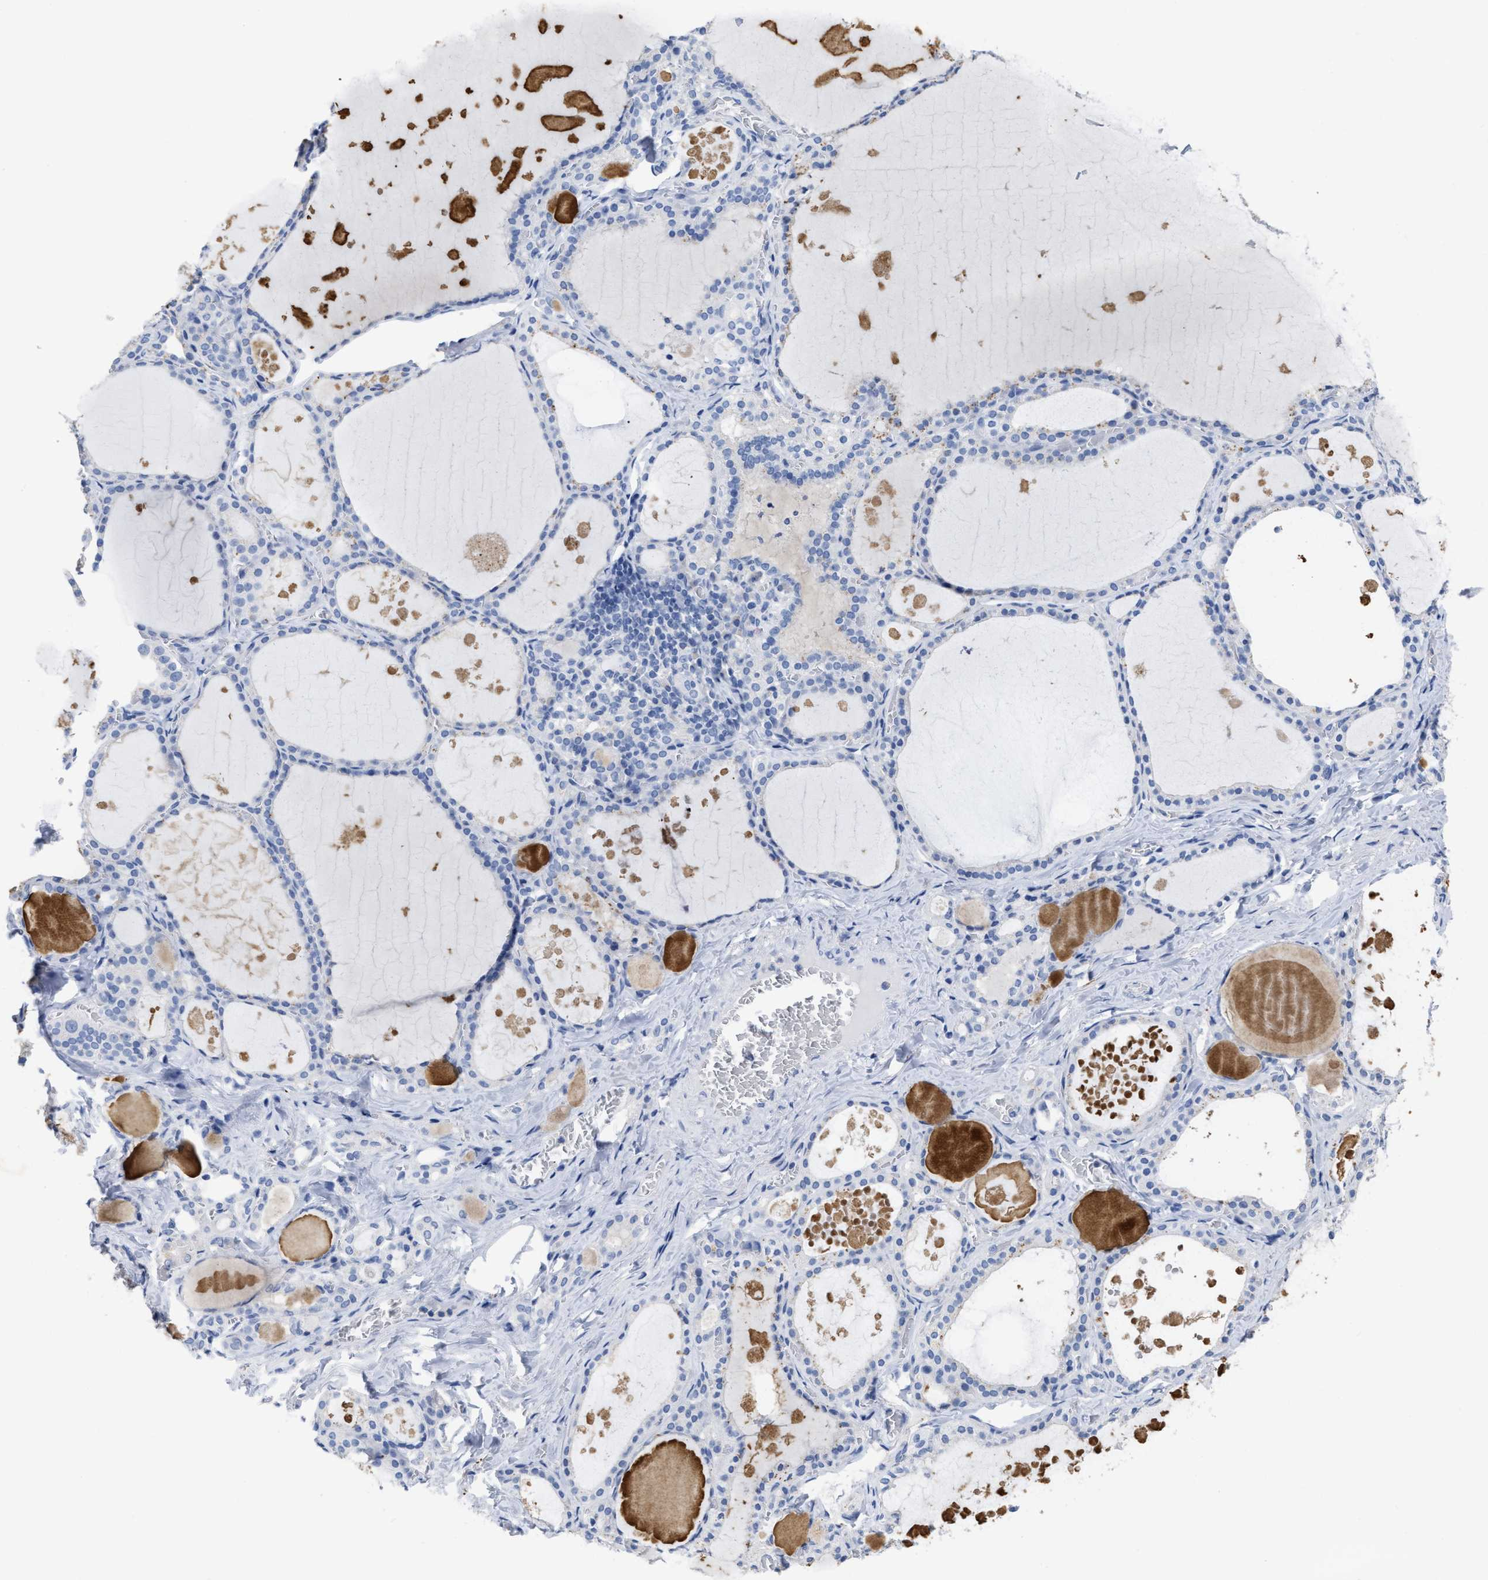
{"staining": {"intensity": "negative", "quantity": "none", "location": "none"}, "tissue": "thyroid gland", "cell_type": "Glandular cells", "image_type": "normal", "snomed": [{"axis": "morphology", "description": "Normal tissue, NOS"}, {"axis": "topography", "description": "Thyroid gland"}], "caption": "An IHC image of normal thyroid gland is shown. There is no staining in glandular cells of thyroid gland. (DAB immunohistochemistry with hematoxylin counter stain).", "gene": "CEACAM5", "patient": {"sex": "male", "age": 56}}